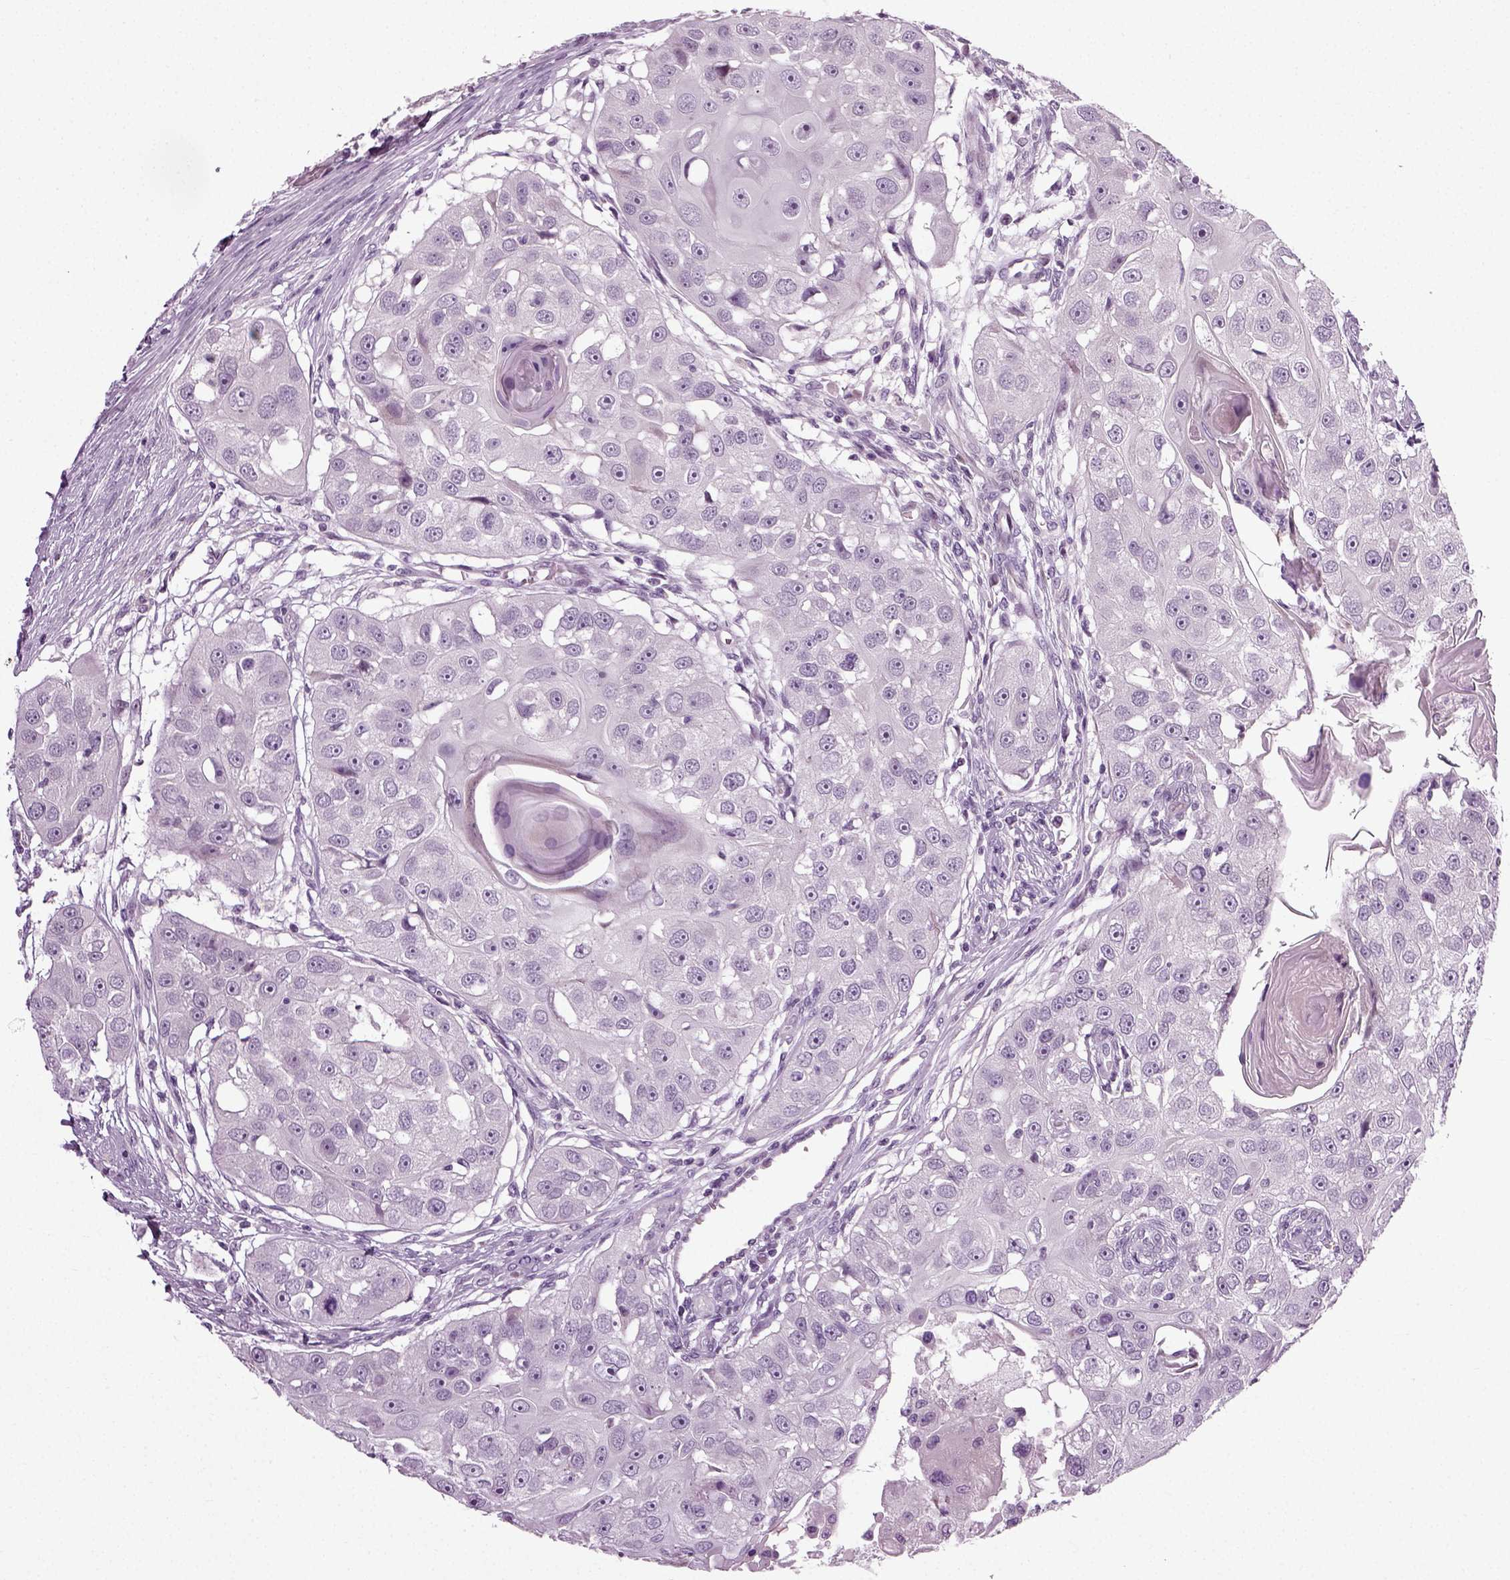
{"staining": {"intensity": "negative", "quantity": "none", "location": "none"}, "tissue": "head and neck cancer", "cell_type": "Tumor cells", "image_type": "cancer", "snomed": [{"axis": "morphology", "description": "Squamous cell carcinoma, NOS"}, {"axis": "topography", "description": "Head-Neck"}], "caption": "This is an immunohistochemistry photomicrograph of human head and neck squamous cell carcinoma. There is no staining in tumor cells.", "gene": "SCG5", "patient": {"sex": "male", "age": 51}}